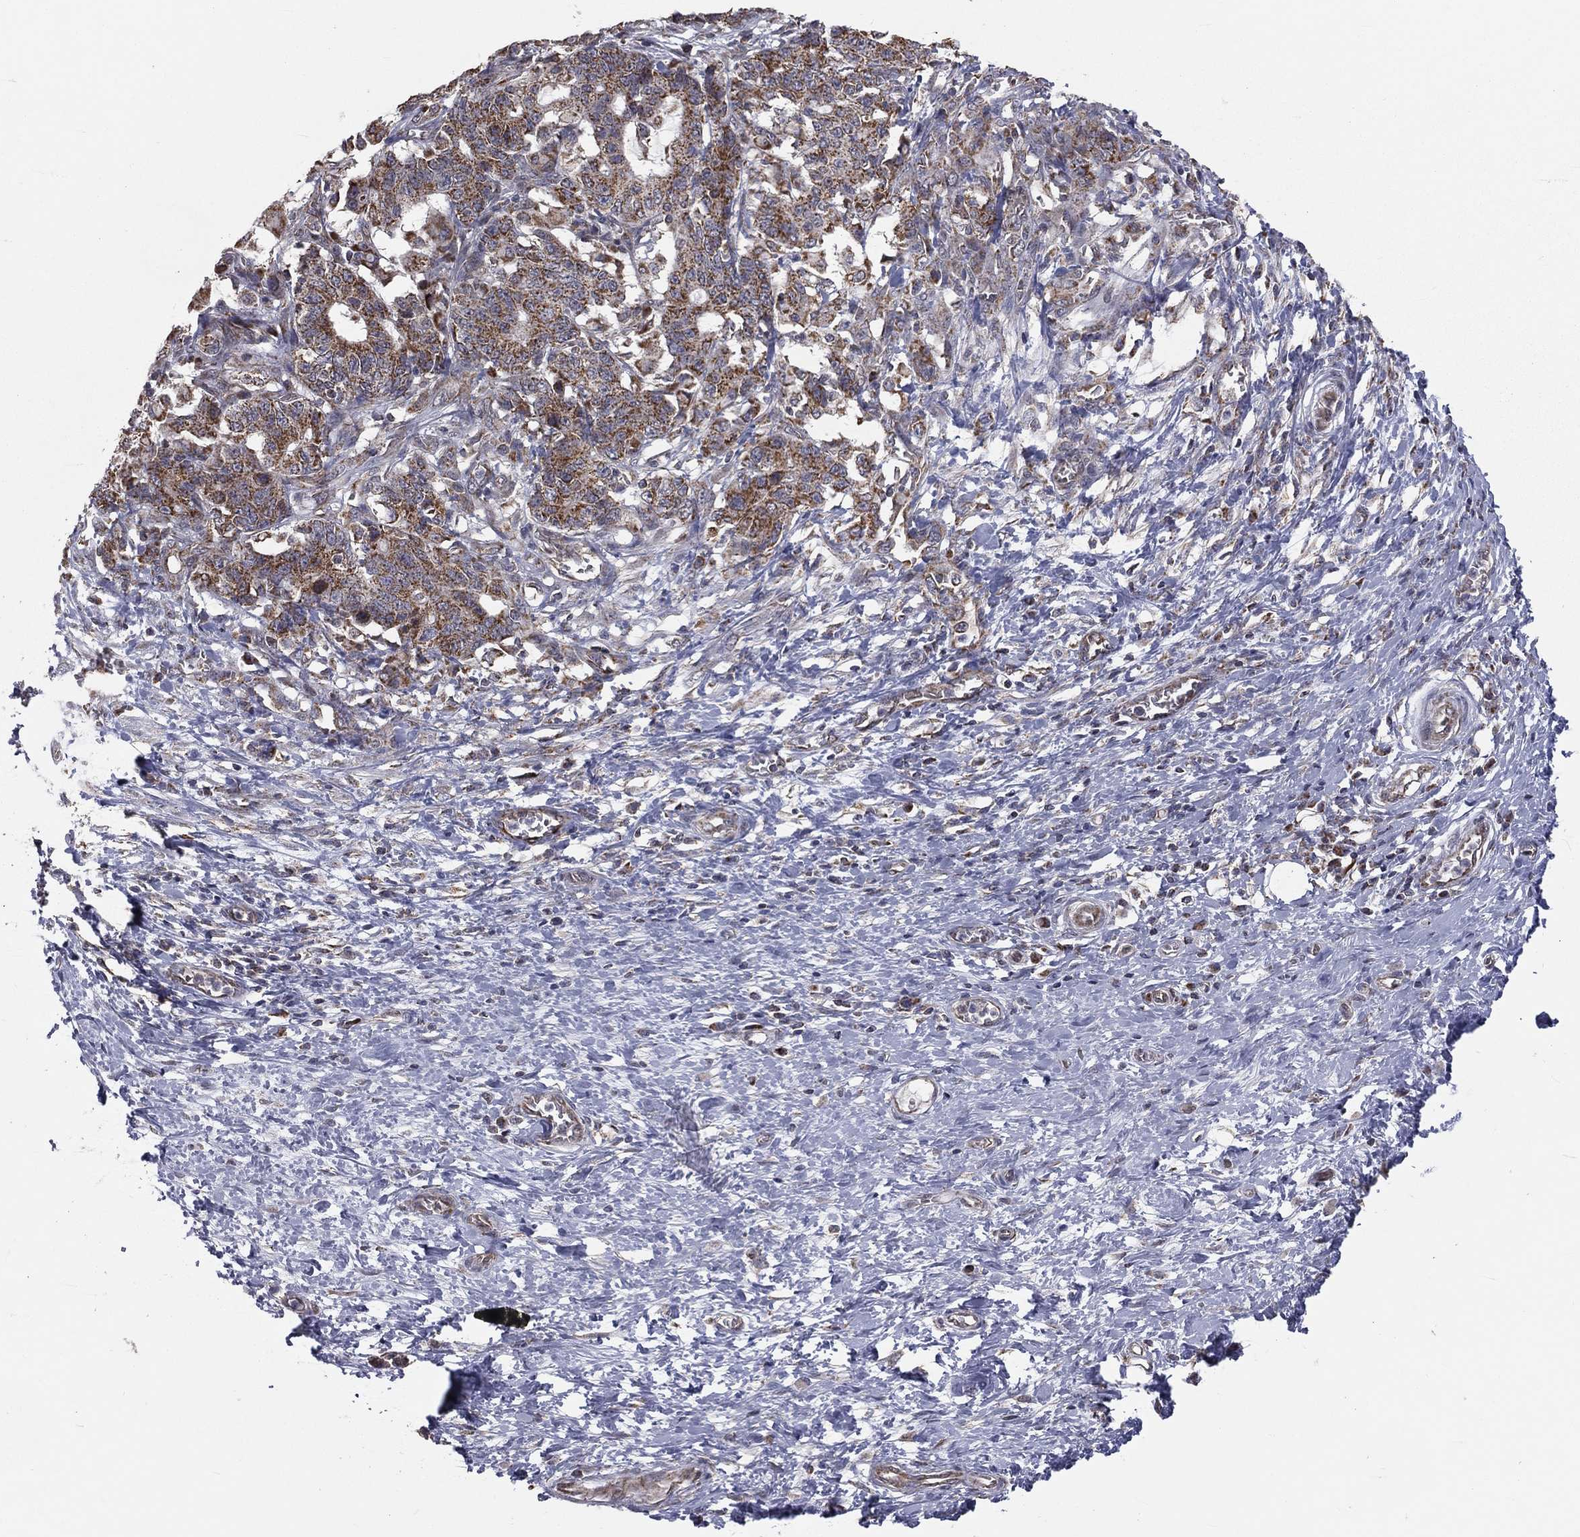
{"staining": {"intensity": "moderate", "quantity": ">75%", "location": "cytoplasmic/membranous"}, "tissue": "stomach cancer", "cell_type": "Tumor cells", "image_type": "cancer", "snomed": [{"axis": "morphology", "description": "Normal tissue, NOS"}, {"axis": "morphology", "description": "Adenocarcinoma, NOS"}, {"axis": "topography", "description": "Stomach"}], "caption": "The image shows staining of stomach cancer (adenocarcinoma), revealing moderate cytoplasmic/membranous protein positivity (brown color) within tumor cells.", "gene": "MRPL46", "patient": {"sex": "female", "age": 64}}